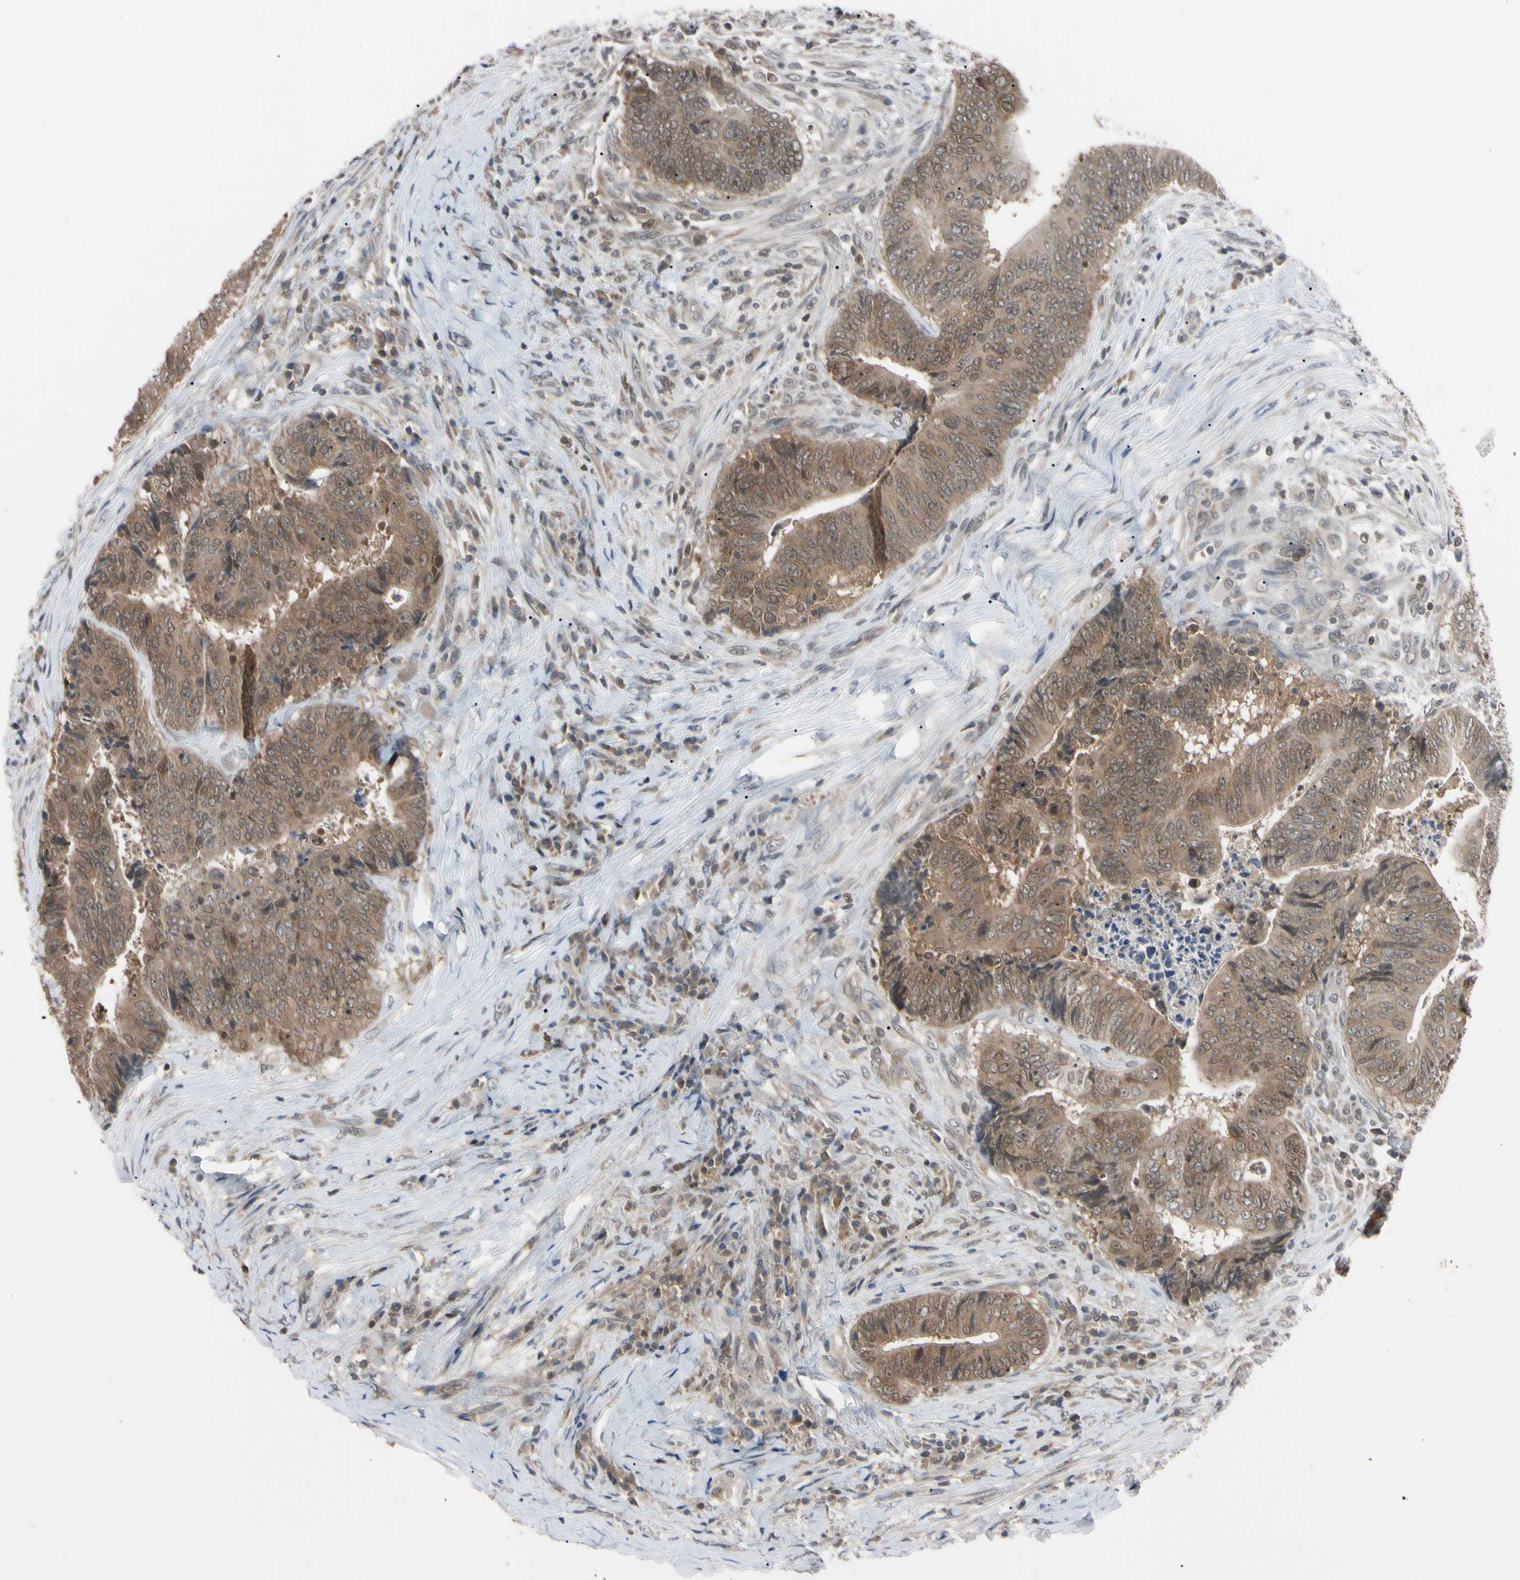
{"staining": {"intensity": "moderate", "quantity": ">75%", "location": "cytoplasmic/membranous"}, "tissue": "colorectal cancer", "cell_type": "Tumor cells", "image_type": "cancer", "snomed": [{"axis": "morphology", "description": "Adenocarcinoma, NOS"}, {"axis": "topography", "description": "Rectum"}], "caption": "DAB immunohistochemical staining of colorectal cancer (adenocarcinoma) exhibits moderate cytoplasmic/membranous protein positivity in approximately >75% of tumor cells.", "gene": "UBE2I", "patient": {"sex": "male", "age": 72}}